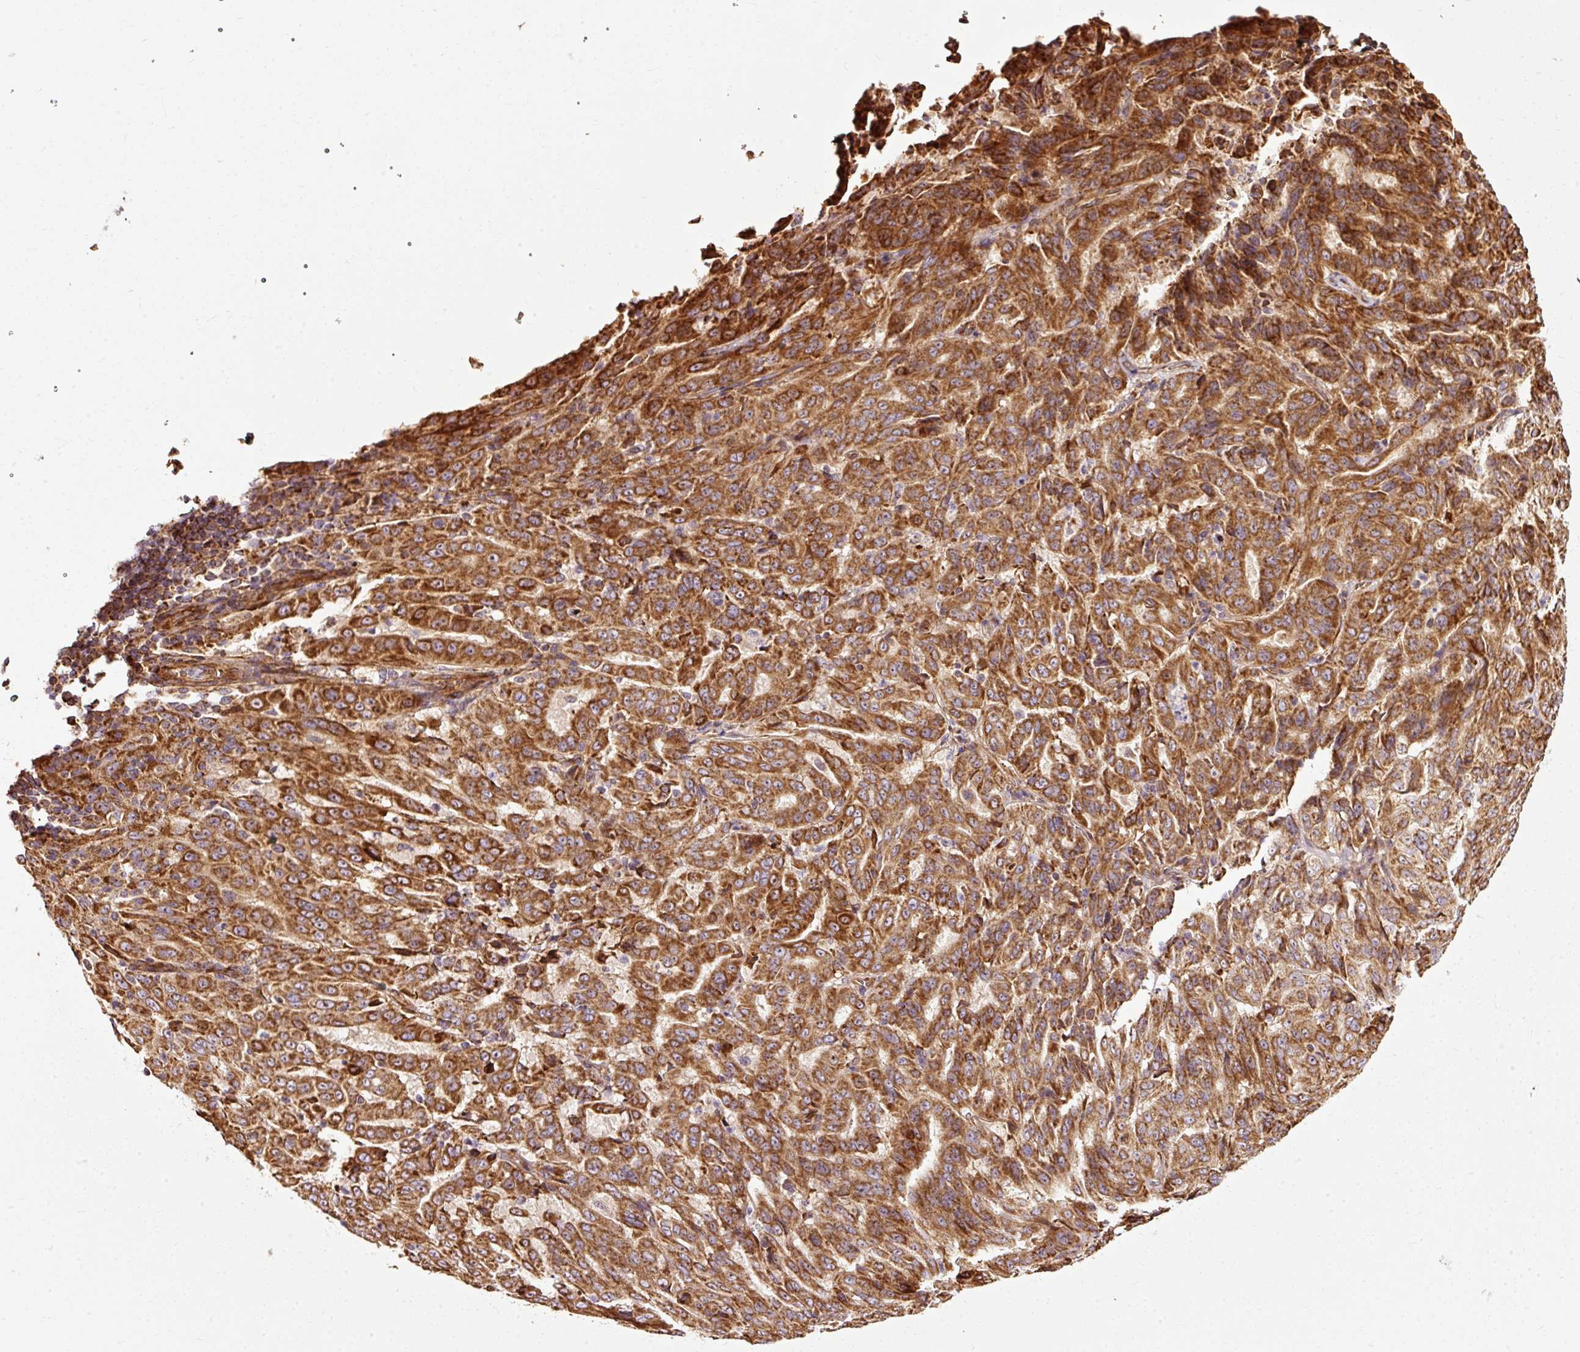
{"staining": {"intensity": "strong", "quantity": ">75%", "location": "cytoplasmic/membranous"}, "tissue": "pancreatic cancer", "cell_type": "Tumor cells", "image_type": "cancer", "snomed": [{"axis": "morphology", "description": "Adenocarcinoma, NOS"}, {"axis": "topography", "description": "Pancreas"}], "caption": "Tumor cells show strong cytoplasmic/membranous staining in approximately >75% of cells in pancreatic cancer. (IHC, brightfield microscopy, high magnification).", "gene": "ISCU", "patient": {"sex": "male", "age": 63}}